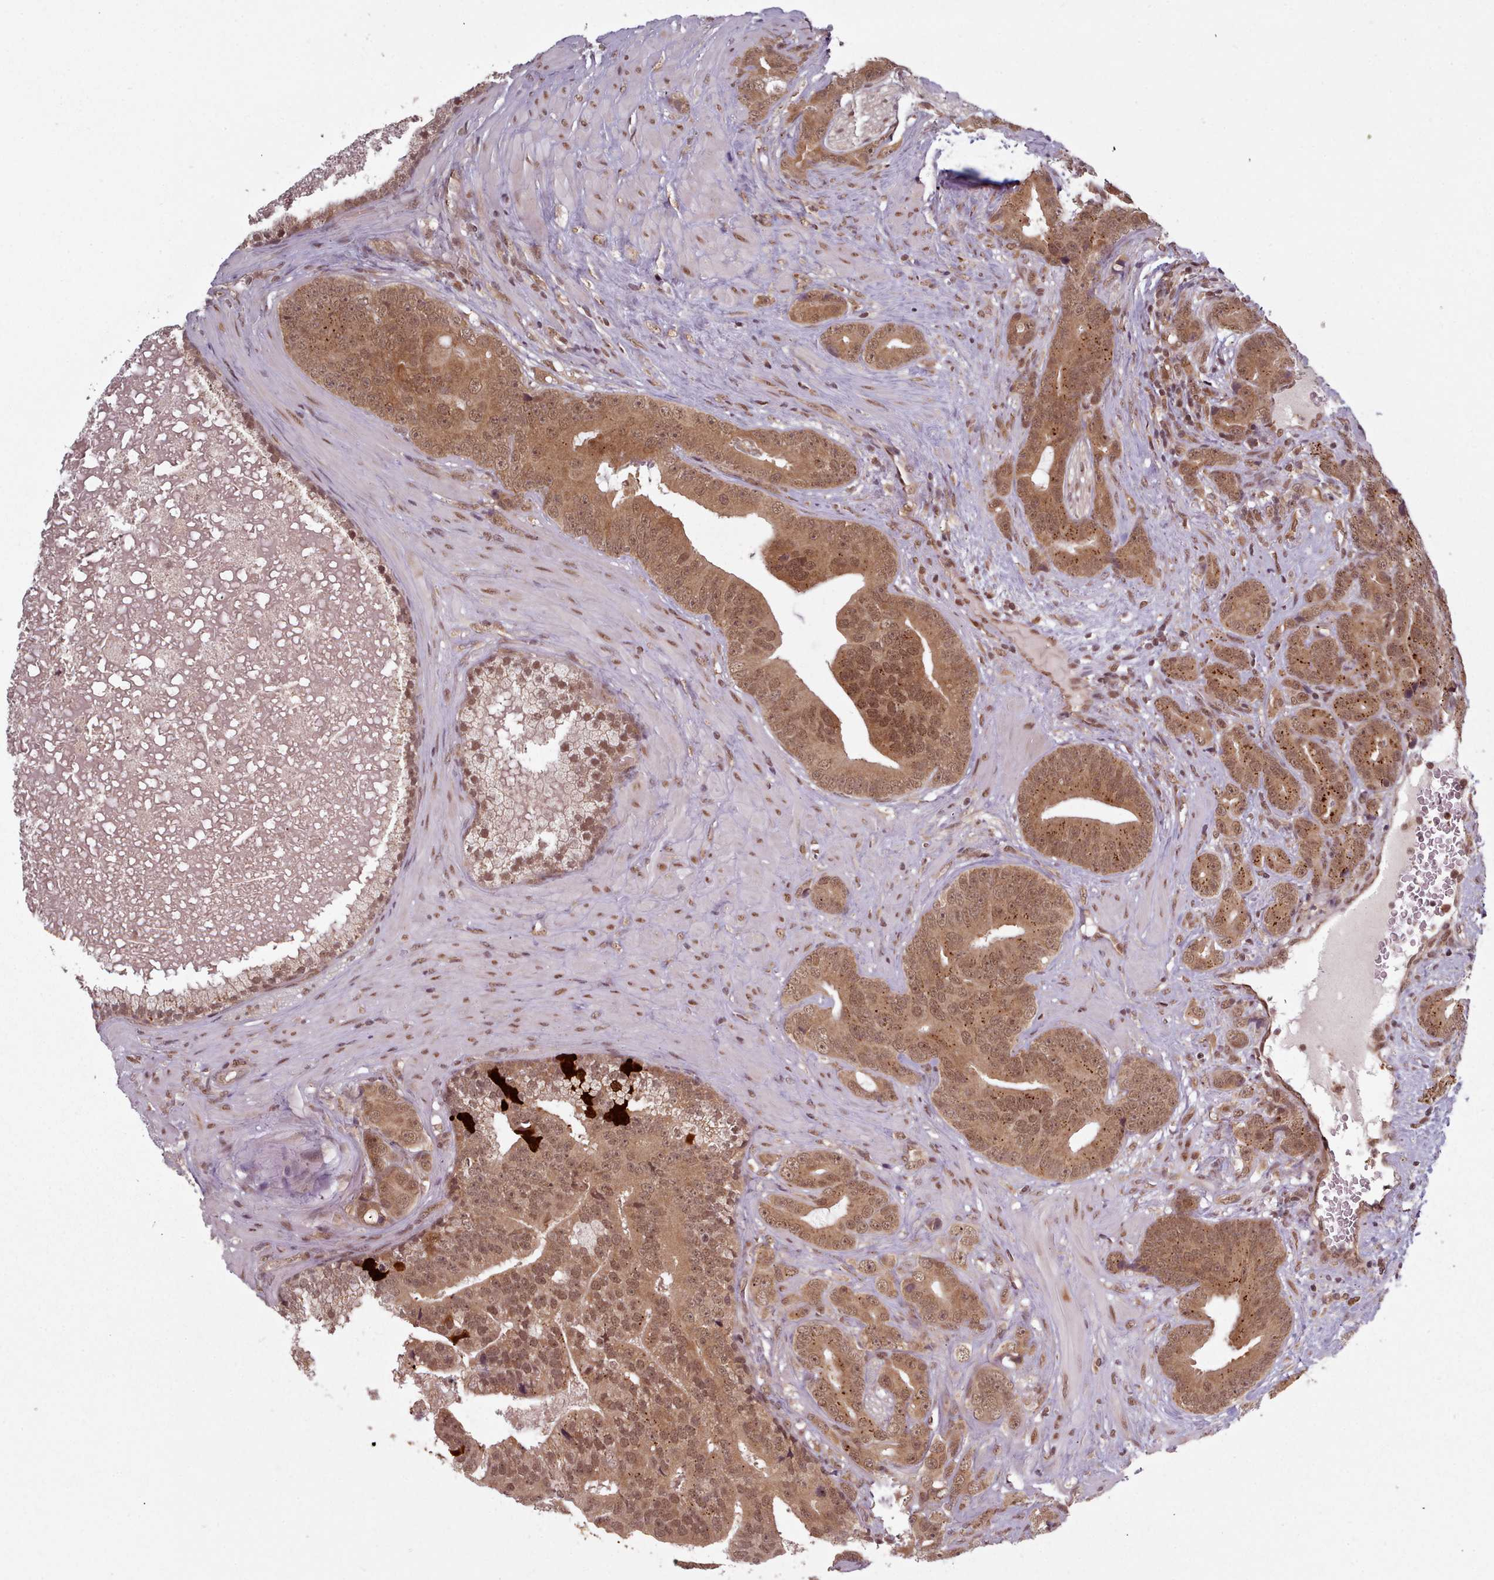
{"staining": {"intensity": "moderate", "quantity": ">75%", "location": "cytoplasmic/membranous,nuclear"}, "tissue": "prostate cancer", "cell_type": "Tumor cells", "image_type": "cancer", "snomed": [{"axis": "morphology", "description": "Adenocarcinoma, High grade"}, {"axis": "topography", "description": "Prostate"}], "caption": "Adenocarcinoma (high-grade) (prostate) stained for a protein (brown) demonstrates moderate cytoplasmic/membranous and nuclear positive positivity in approximately >75% of tumor cells.", "gene": "DHX8", "patient": {"sex": "male", "age": 55}}